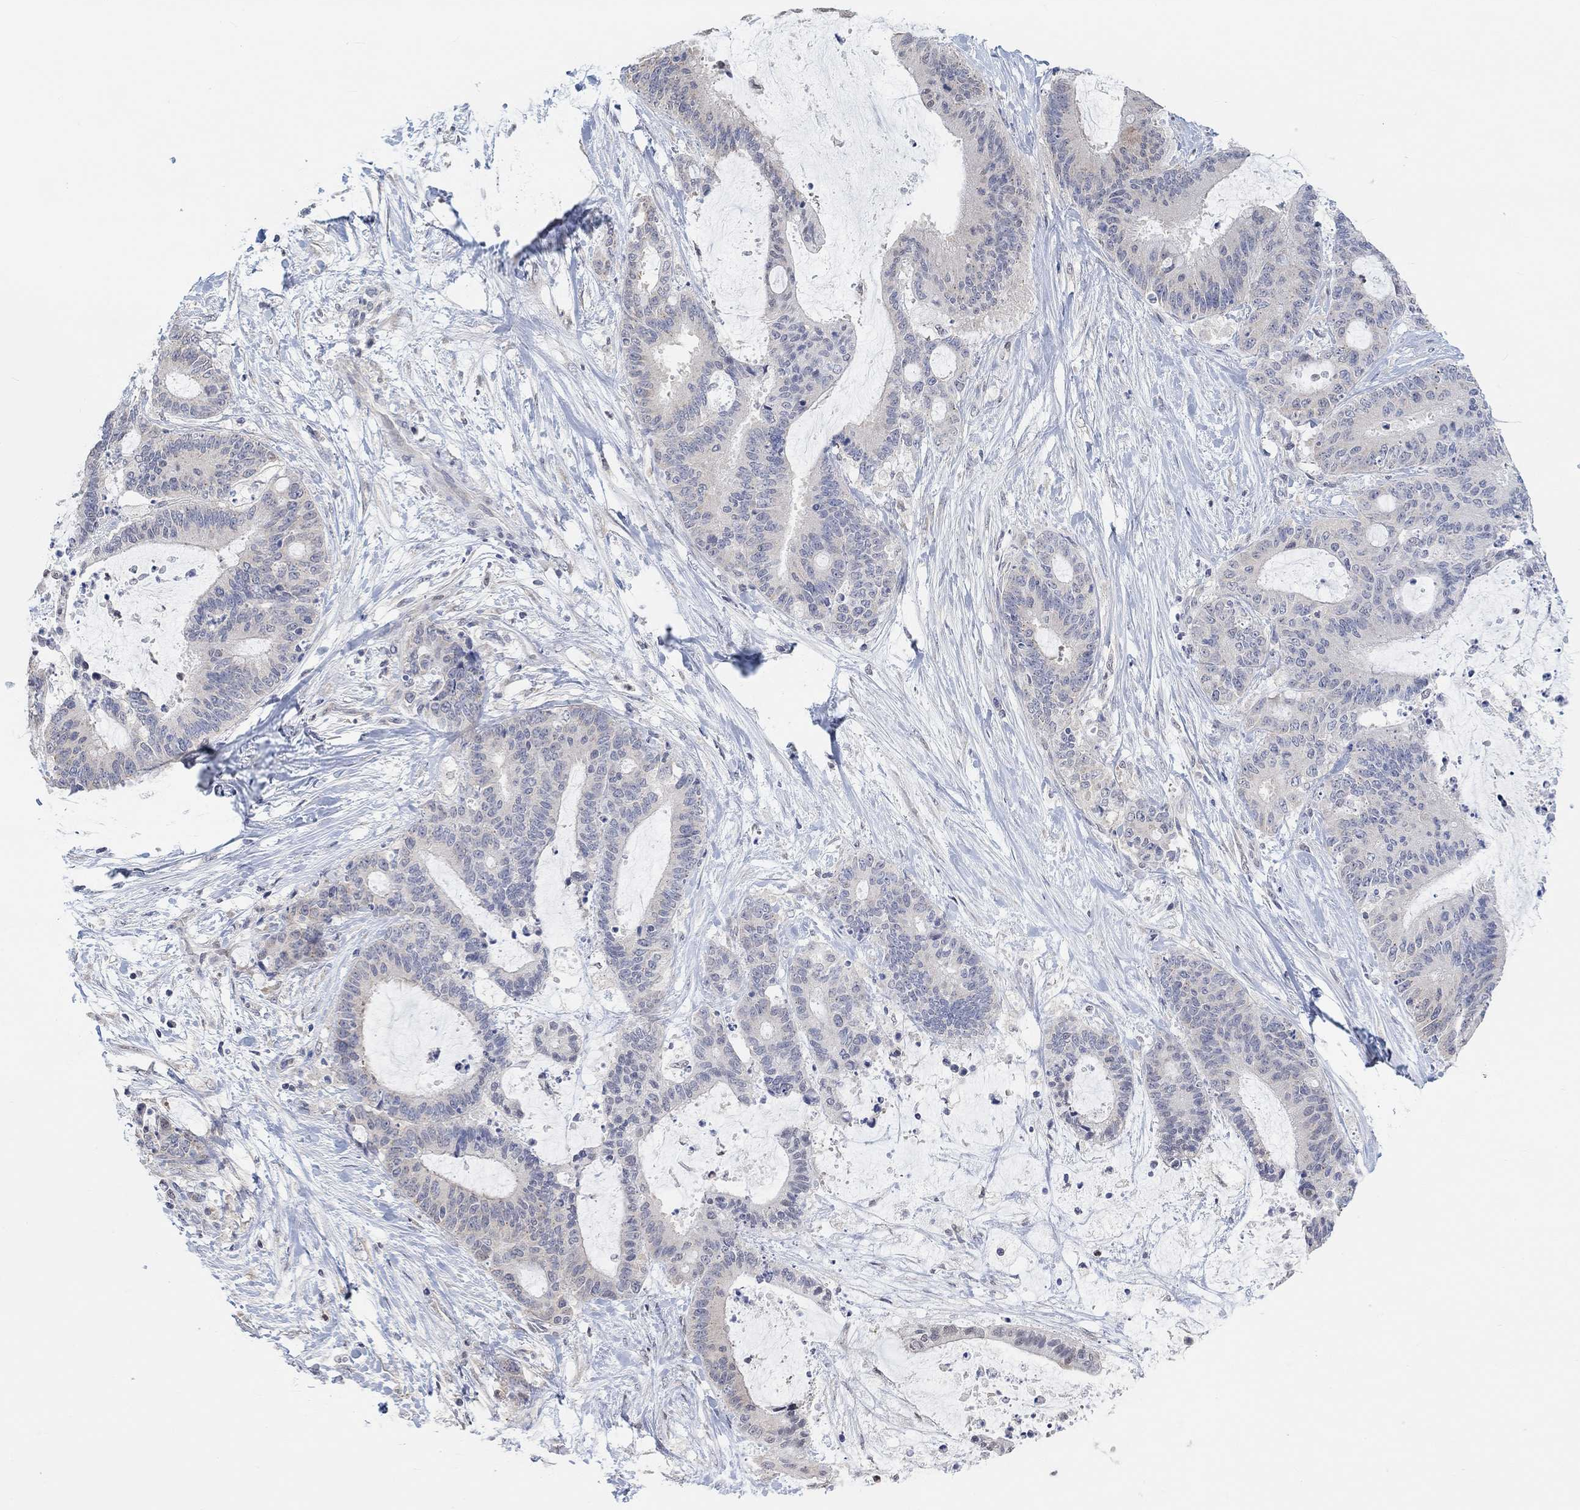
{"staining": {"intensity": "negative", "quantity": "none", "location": "none"}, "tissue": "liver cancer", "cell_type": "Tumor cells", "image_type": "cancer", "snomed": [{"axis": "morphology", "description": "Cholangiocarcinoma"}, {"axis": "topography", "description": "Liver"}], "caption": "Immunohistochemical staining of human liver cancer exhibits no significant positivity in tumor cells.", "gene": "MUC1", "patient": {"sex": "female", "age": 73}}